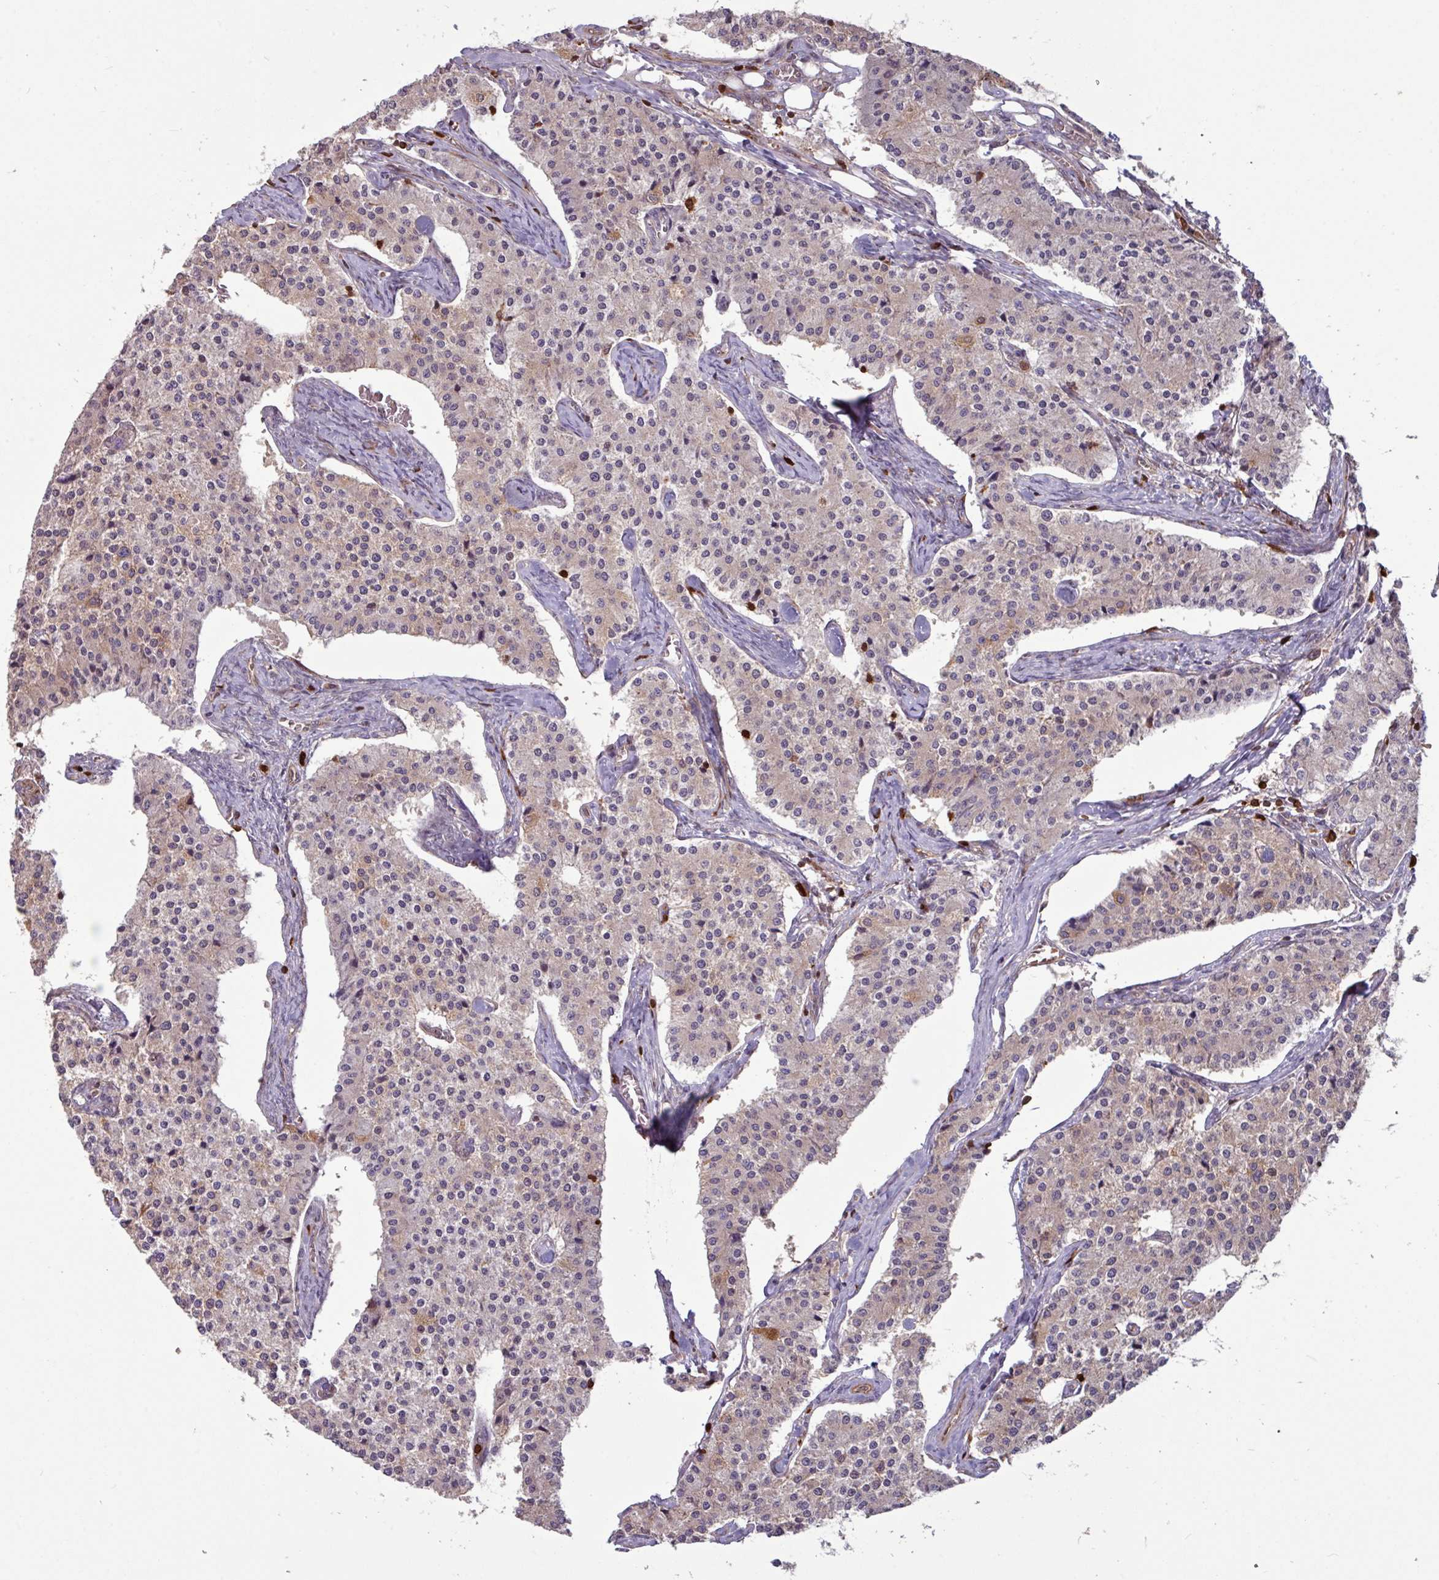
{"staining": {"intensity": "weak", "quantity": "<25%", "location": "cytoplasmic/membranous"}, "tissue": "carcinoid", "cell_type": "Tumor cells", "image_type": "cancer", "snomed": [{"axis": "morphology", "description": "Carcinoid, malignant, NOS"}, {"axis": "topography", "description": "Colon"}], "caption": "This is an immunohistochemistry (IHC) image of carcinoid (malignant). There is no staining in tumor cells.", "gene": "SEC61G", "patient": {"sex": "female", "age": 52}}